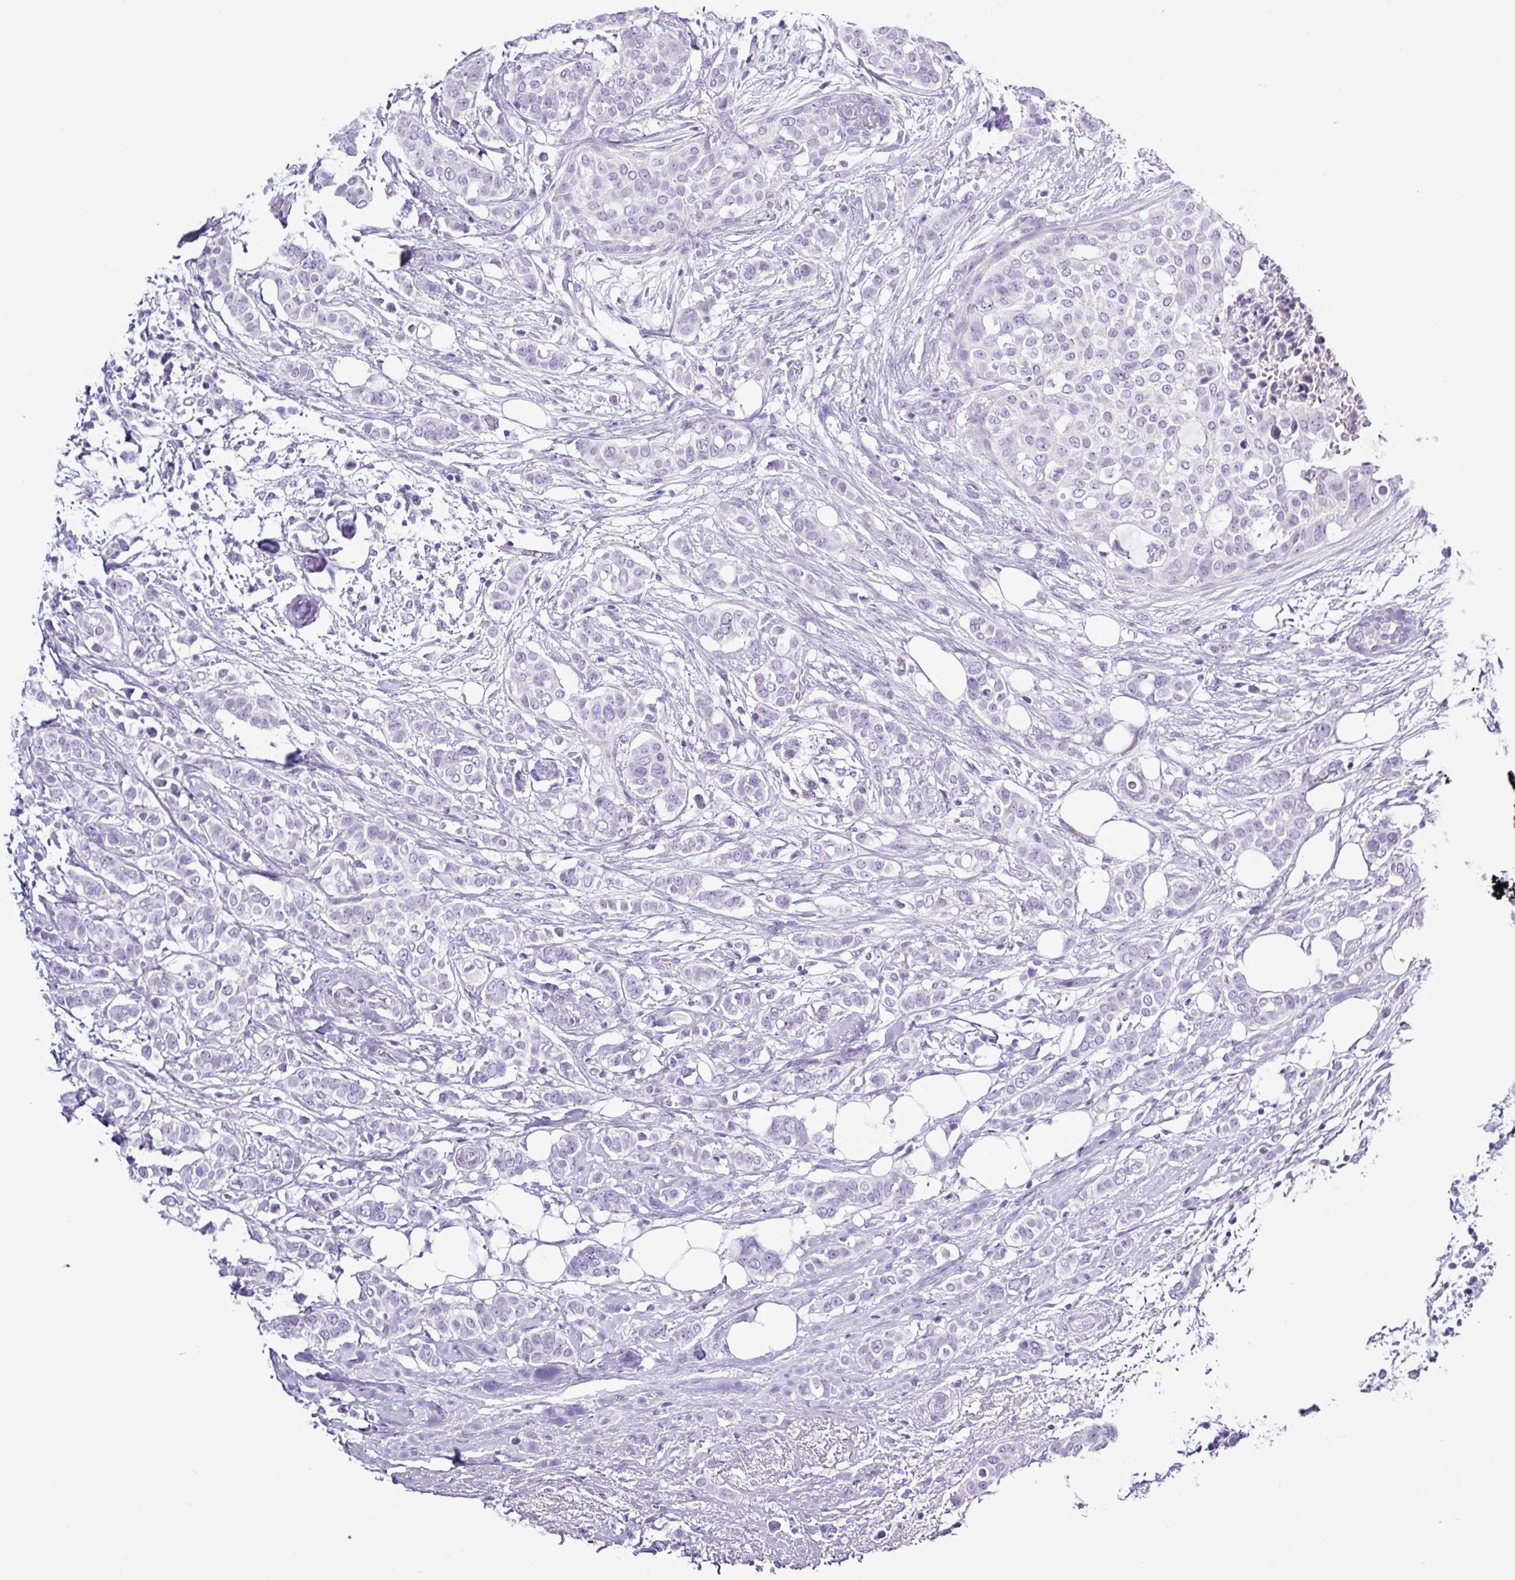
{"staining": {"intensity": "negative", "quantity": "none", "location": "none"}, "tissue": "breast cancer", "cell_type": "Tumor cells", "image_type": "cancer", "snomed": [{"axis": "morphology", "description": "Lobular carcinoma"}, {"axis": "topography", "description": "Breast"}], "caption": "High power microscopy histopathology image of an IHC photomicrograph of breast cancer, revealing no significant expression in tumor cells.", "gene": "ALDH3A1", "patient": {"sex": "female", "age": 51}}